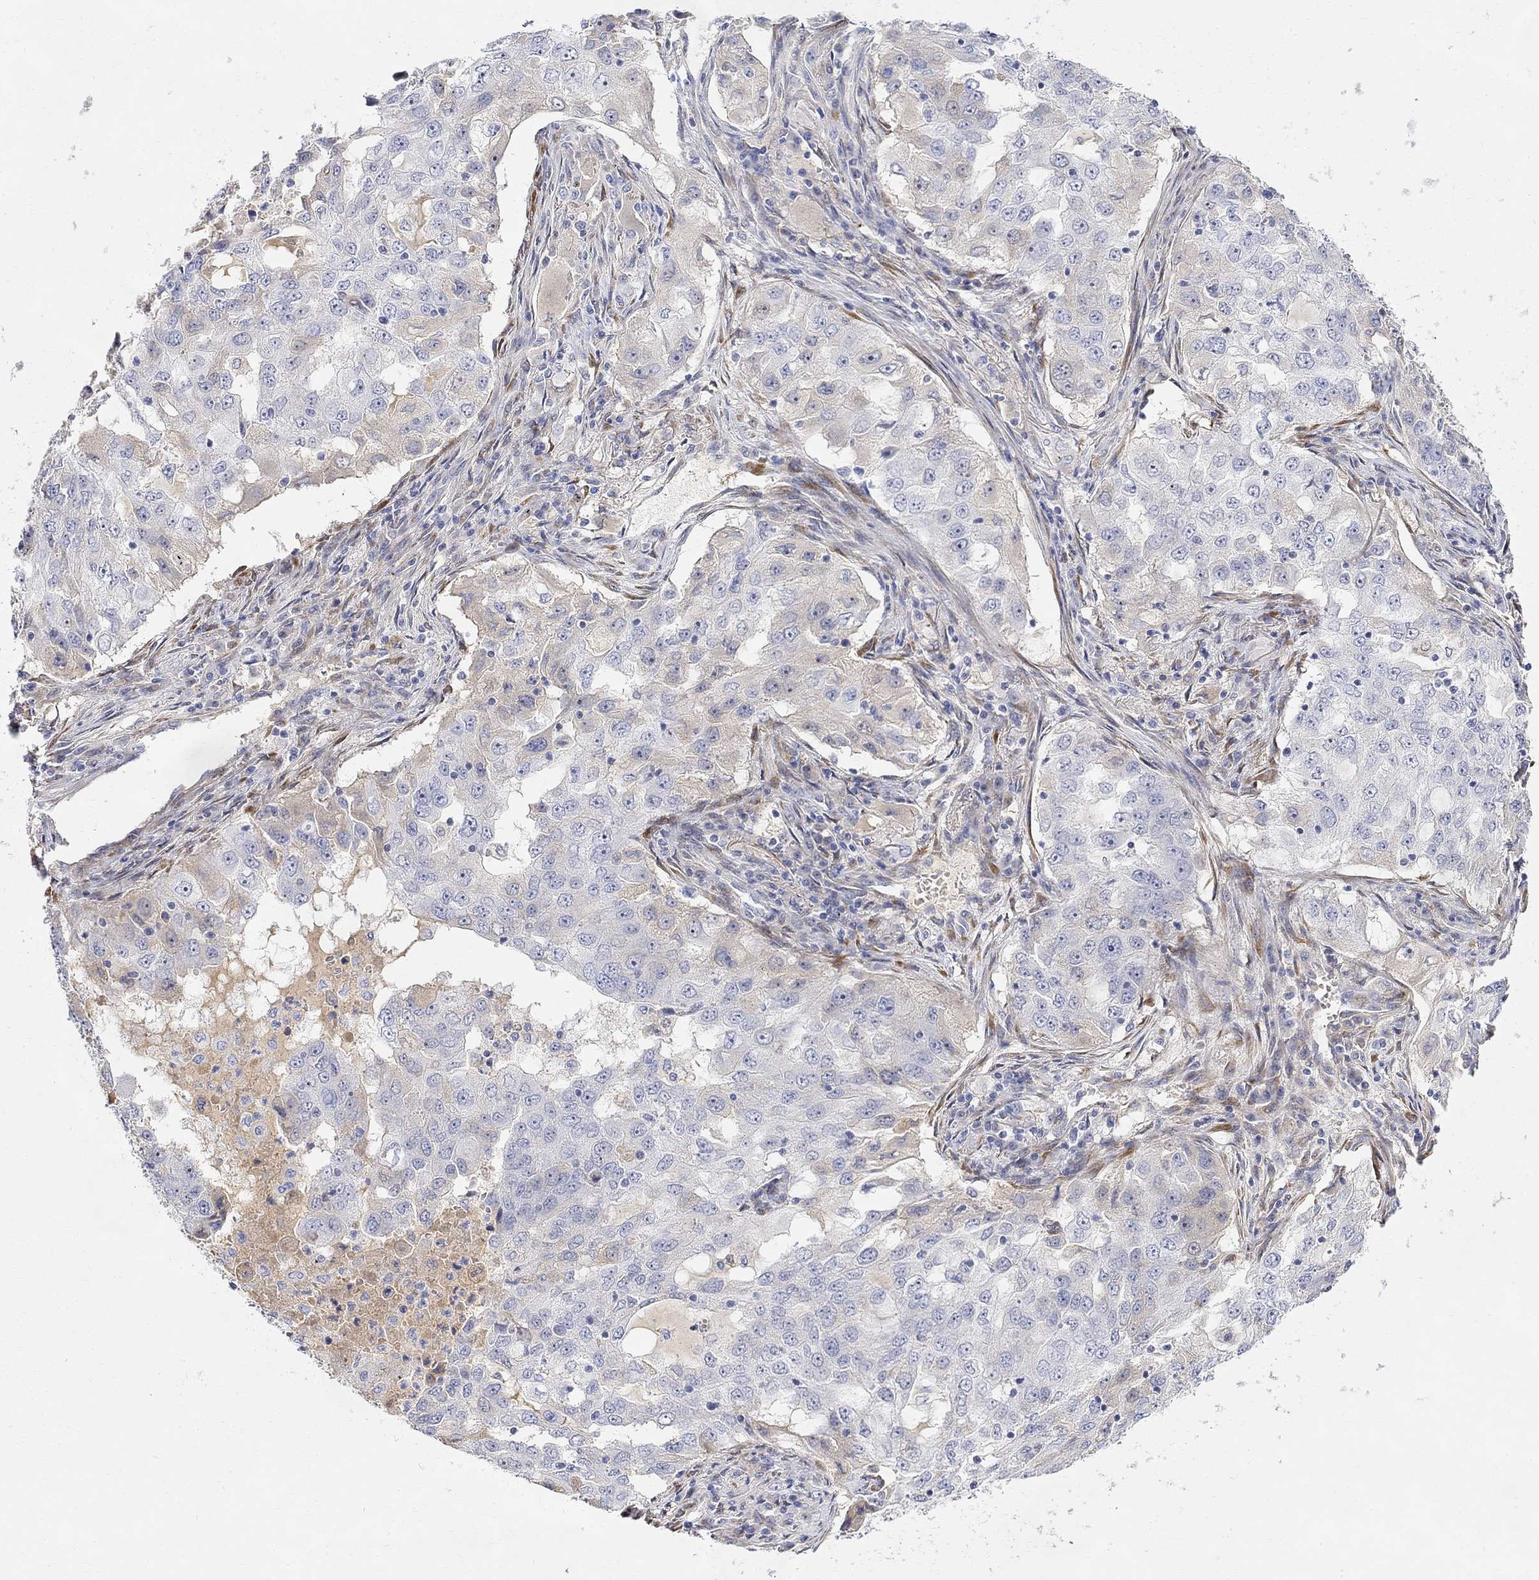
{"staining": {"intensity": "negative", "quantity": "none", "location": "none"}, "tissue": "lung cancer", "cell_type": "Tumor cells", "image_type": "cancer", "snomed": [{"axis": "morphology", "description": "Adenocarcinoma, NOS"}, {"axis": "topography", "description": "Lung"}], "caption": "Lung adenocarcinoma stained for a protein using immunohistochemistry (IHC) shows no staining tumor cells.", "gene": "FNDC5", "patient": {"sex": "female", "age": 61}}